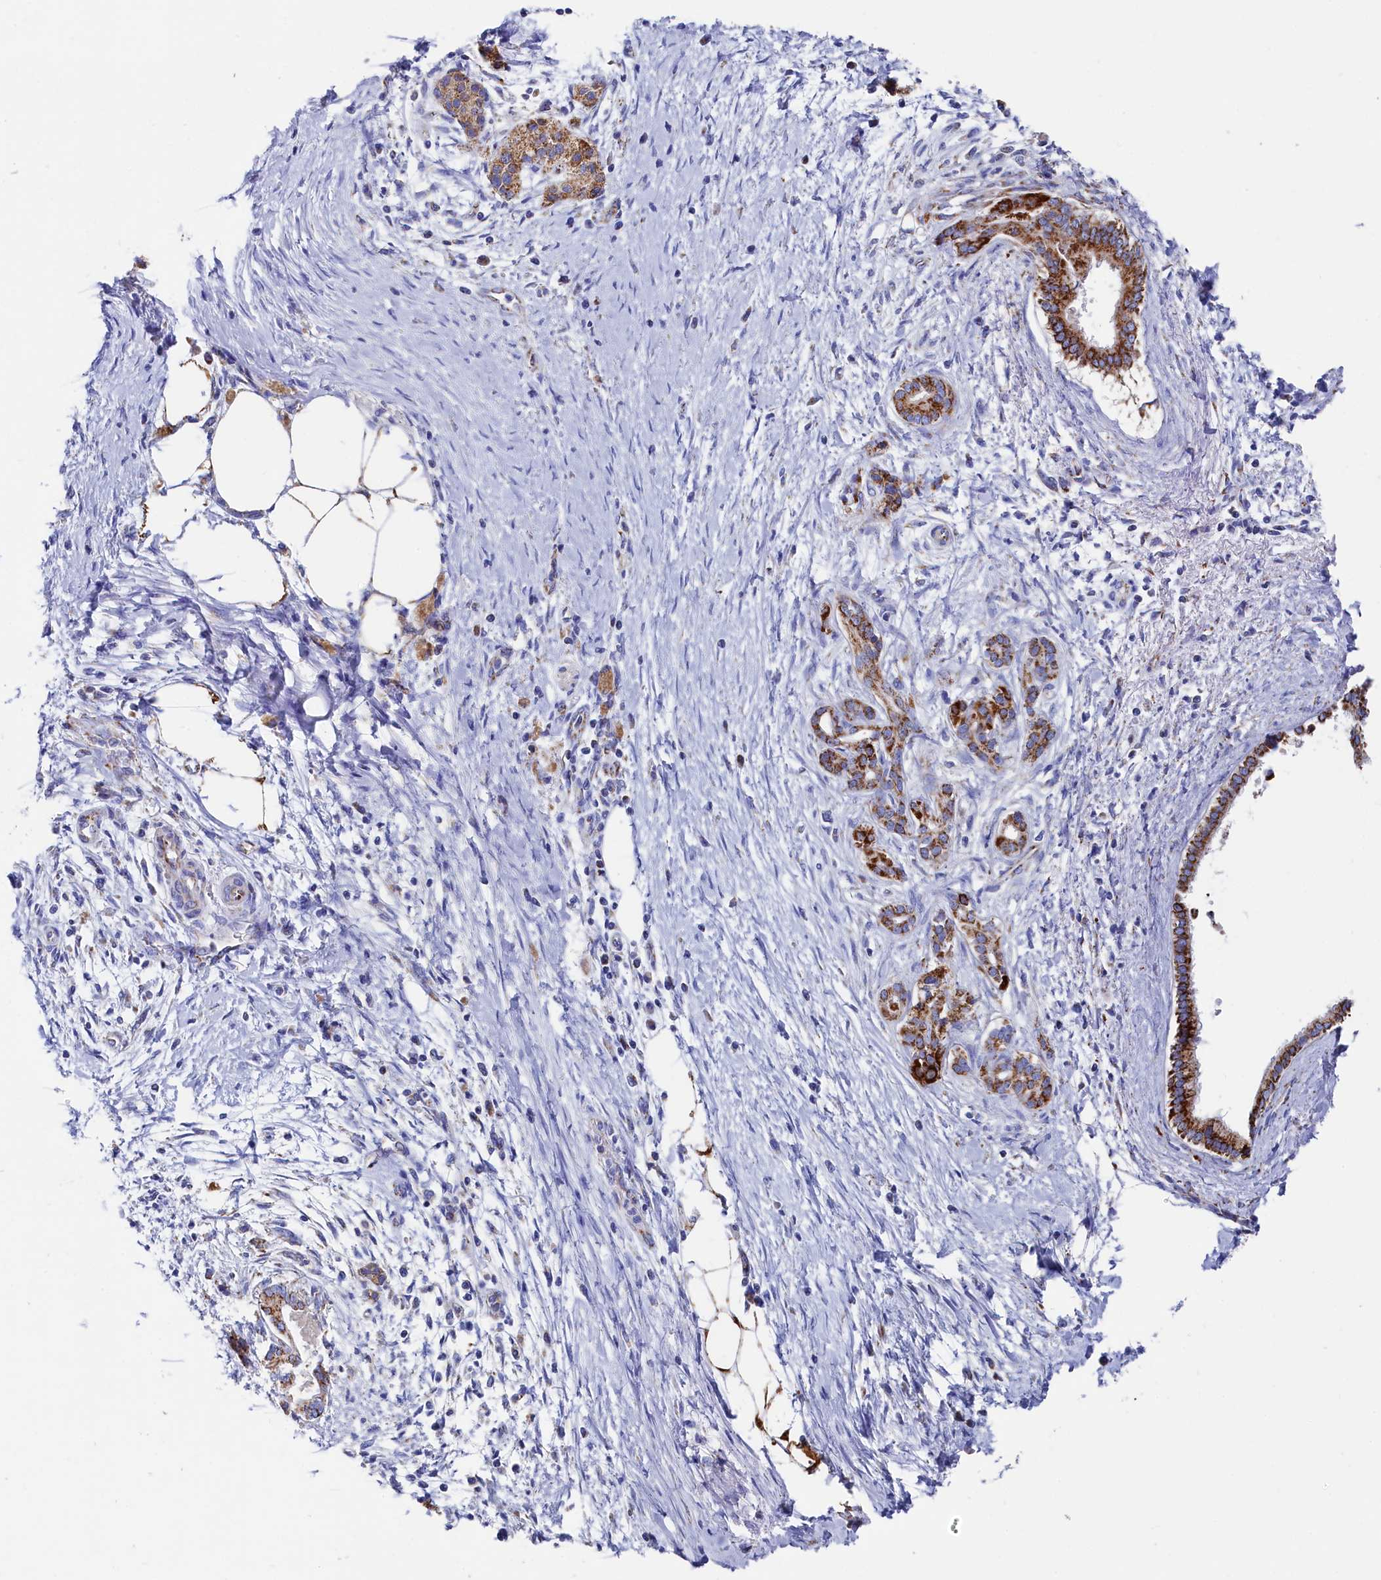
{"staining": {"intensity": "strong", "quantity": ">75%", "location": "cytoplasmic/membranous"}, "tissue": "pancreatic cancer", "cell_type": "Tumor cells", "image_type": "cancer", "snomed": [{"axis": "morphology", "description": "Adenocarcinoma, NOS"}, {"axis": "topography", "description": "Pancreas"}], "caption": "High-power microscopy captured an IHC micrograph of pancreatic adenocarcinoma, revealing strong cytoplasmic/membranous expression in about >75% of tumor cells.", "gene": "MMAB", "patient": {"sex": "male", "age": 58}}